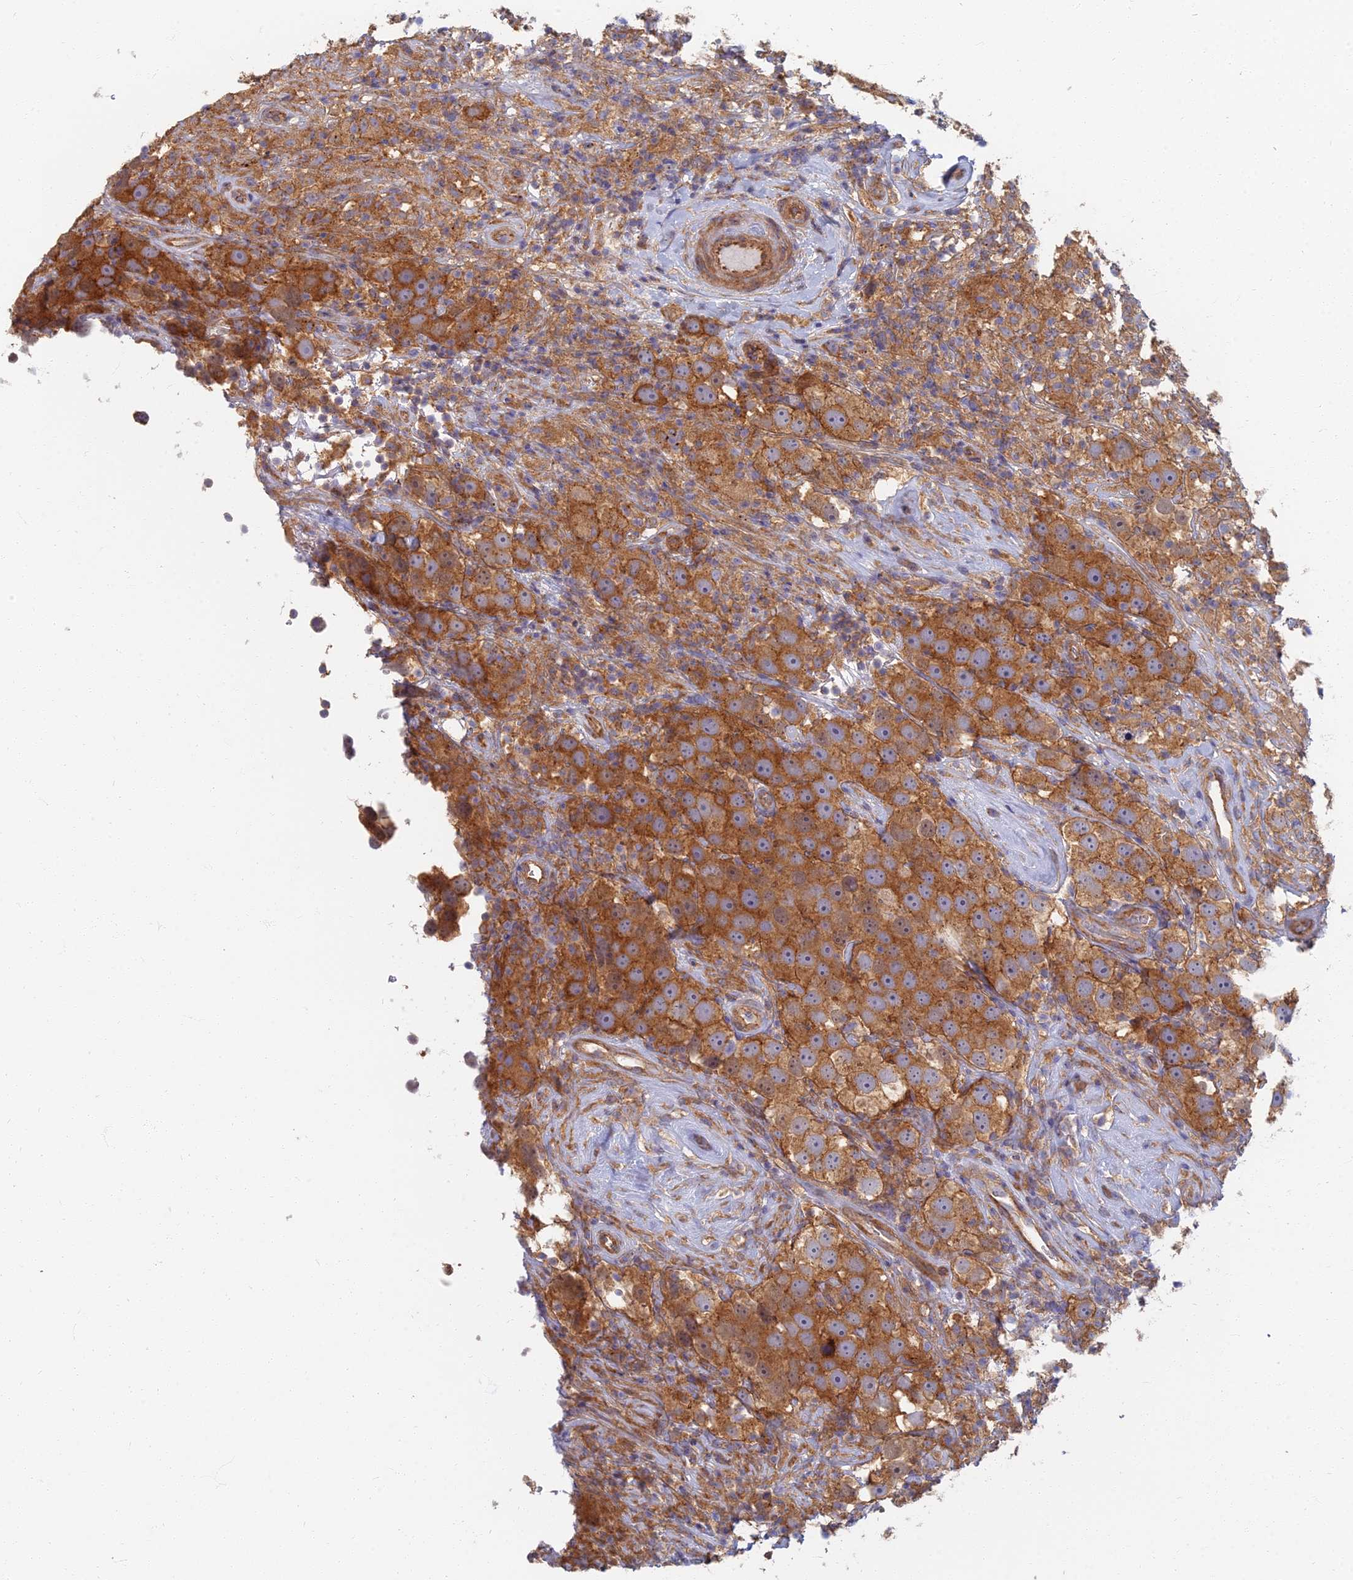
{"staining": {"intensity": "strong", "quantity": ">75%", "location": "cytoplasmic/membranous"}, "tissue": "testis cancer", "cell_type": "Tumor cells", "image_type": "cancer", "snomed": [{"axis": "morphology", "description": "Seminoma, NOS"}, {"axis": "topography", "description": "Testis"}], "caption": "Immunohistochemical staining of testis cancer (seminoma) shows high levels of strong cytoplasmic/membranous protein positivity in approximately >75% of tumor cells. The protein is stained brown, and the nuclei are stained in blue (DAB (3,3'-diaminobenzidine) IHC with brightfield microscopy, high magnification).", "gene": "RBSN", "patient": {"sex": "male", "age": 49}}